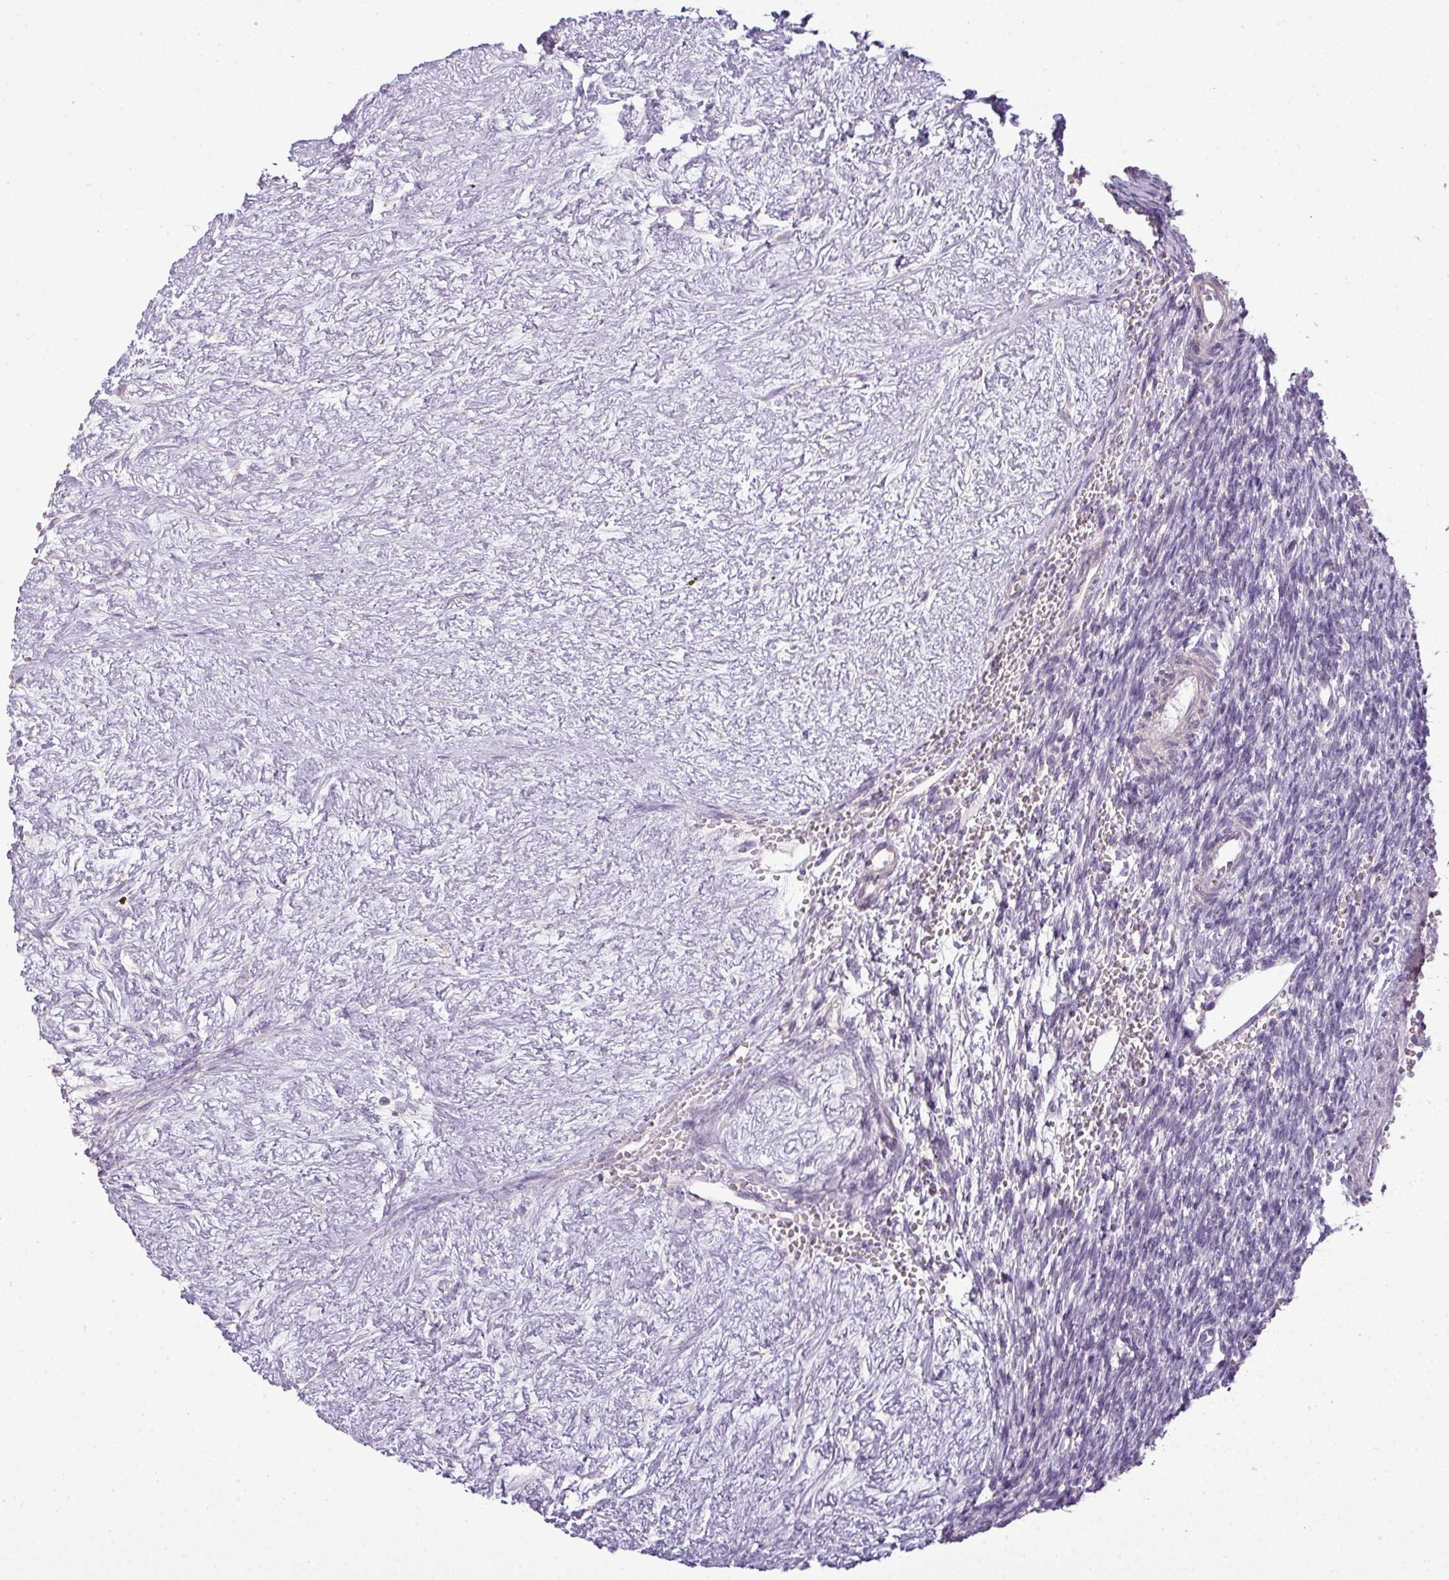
{"staining": {"intensity": "negative", "quantity": "none", "location": "none"}, "tissue": "ovary", "cell_type": "Ovarian stroma cells", "image_type": "normal", "snomed": [{"axis": "morphology", "description": "Normal tissue, NOS"}, {"axis": "topography", "description": "Ovary"}], "caption": "DAB immunohistochemical staining of benign human ovary exhibits no significant positivity in ovarian stroma cells. (Immunohistochemistry, brightfield microscopy, high magnification).", "gene": "LY9", "patient": {"sex": "female", "age": 39}}